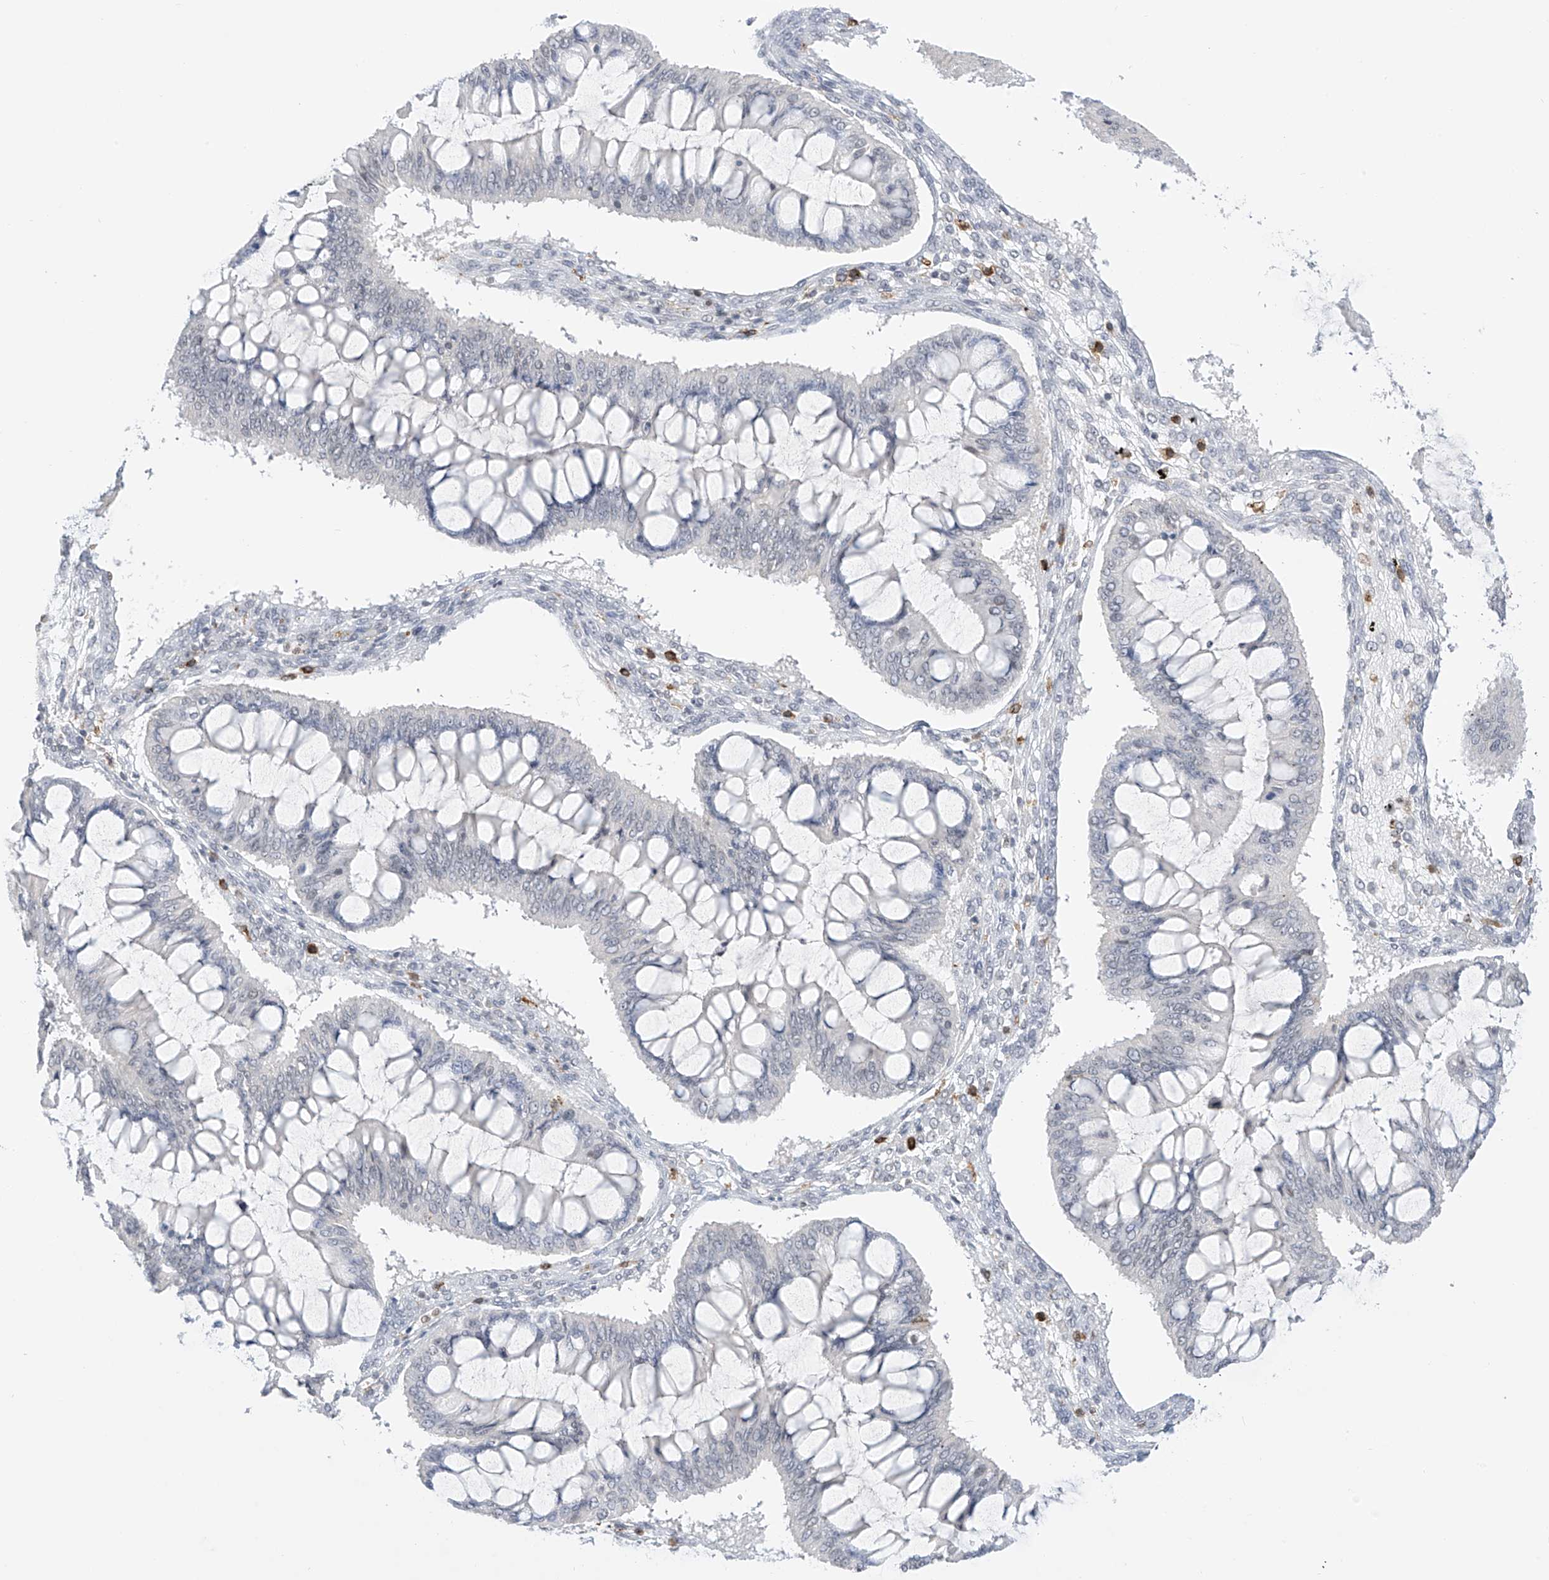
{"staining": {"intensity": "negative", "quantity": "none", "location": "none"}, "tissue": "ovarian cancer", "cell_type": "Tumor cells", "image_type": "cancer", "snomed": [{"axis": "morphology", "description": "Cystadenocarcinoma, mucinous, NOS"}, {"axis": "topography", "description": "Ovary"}], "caption": "Micrograph shows no protein staining in tumor cells of ovarian cancer tissue. Nuclei are stained in blue.", "gene": "TBXAS1", "patient": {"sex": "female", "age": 73}}